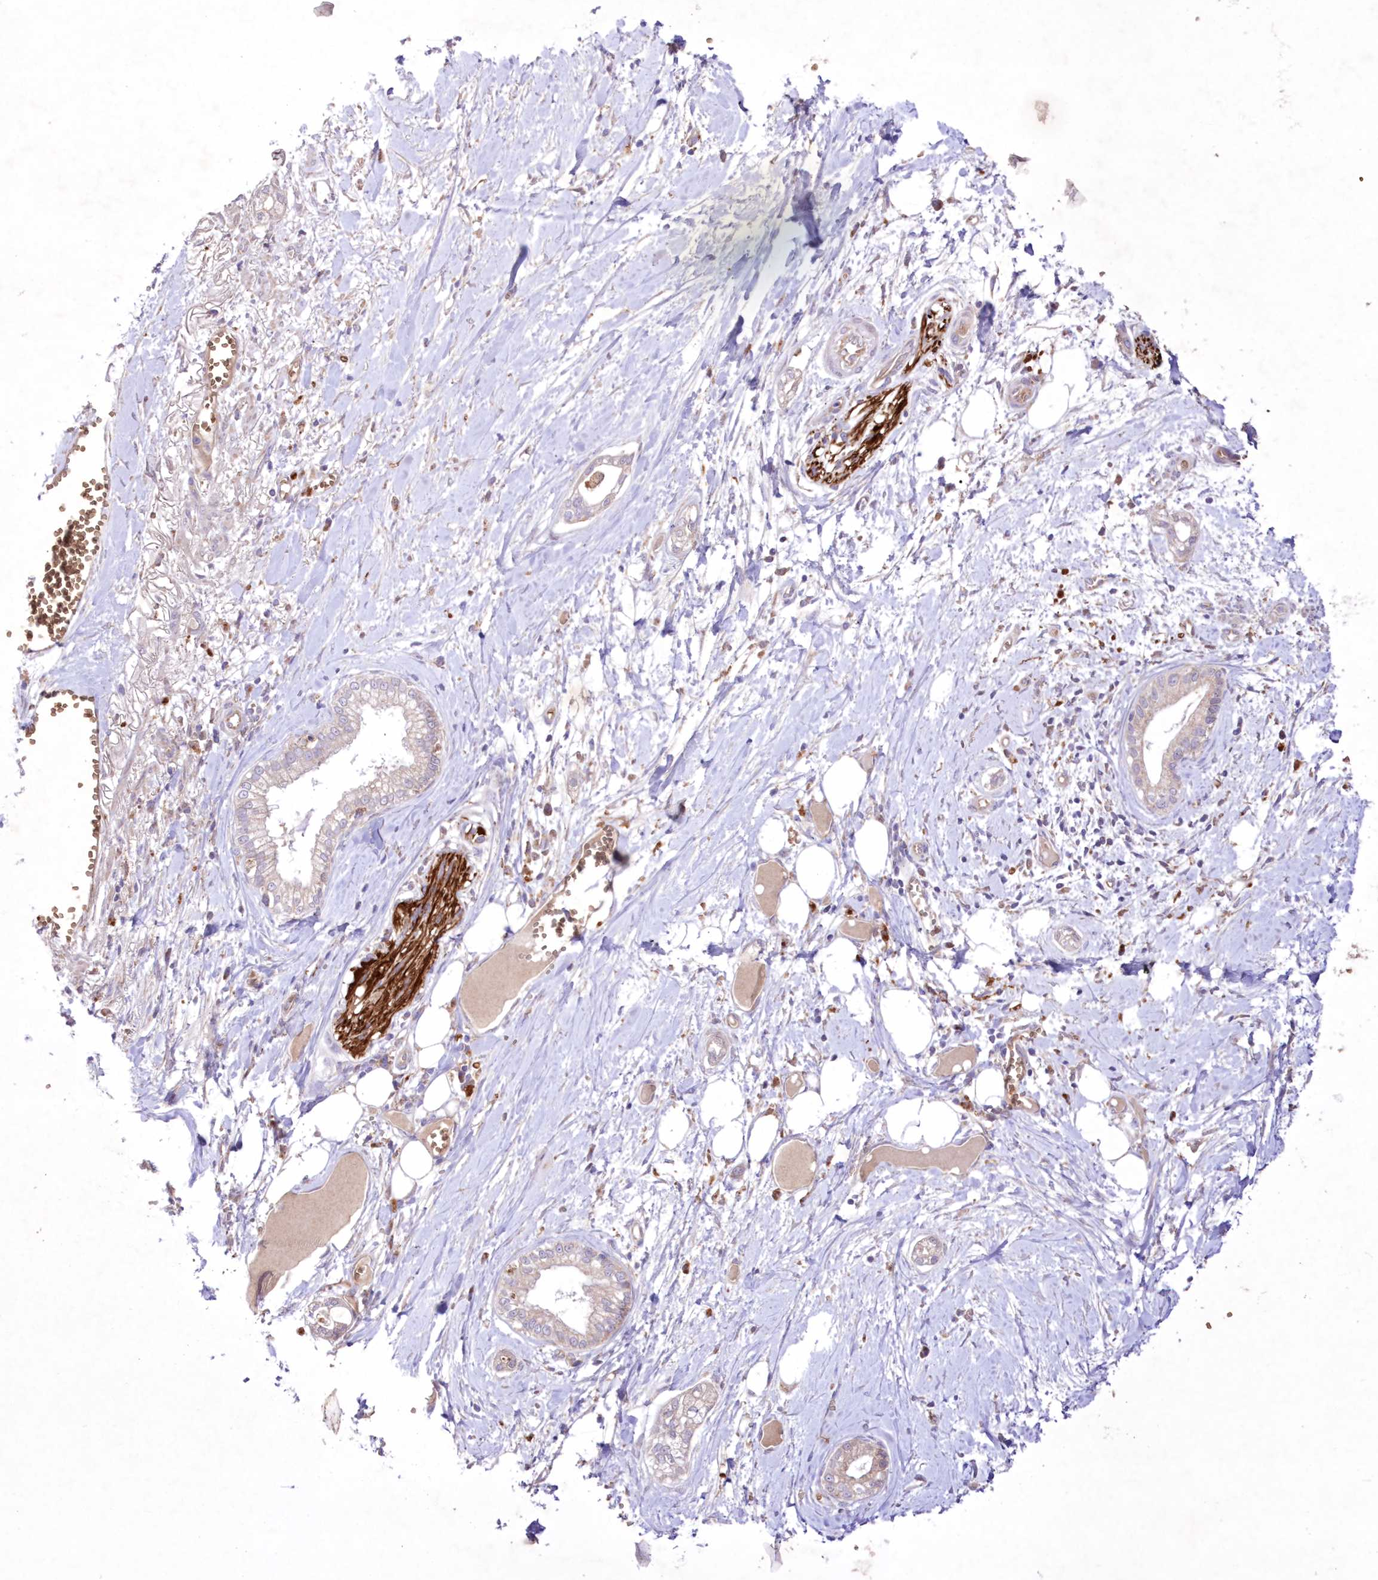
{"staining": {"intensity": "negative", "quantity": "none", "location": "none"}, "tissue": "pancreatic cancer", "cell_type": "Tumor cells", "image_type": "cancer", "snomed": [{"axis": "morphology", "description": "Adenocarcinoma, NOS"}, {"axis": "topography", "description": "Pancreas"}], "caption": "This is a photomicrograph of IHC staining of pancreatic cancer (adenocarcinoma), which shows no staining in tumor cells.", "gene": "FCHO2", "patient": {"sex": "male", "age": 68}}